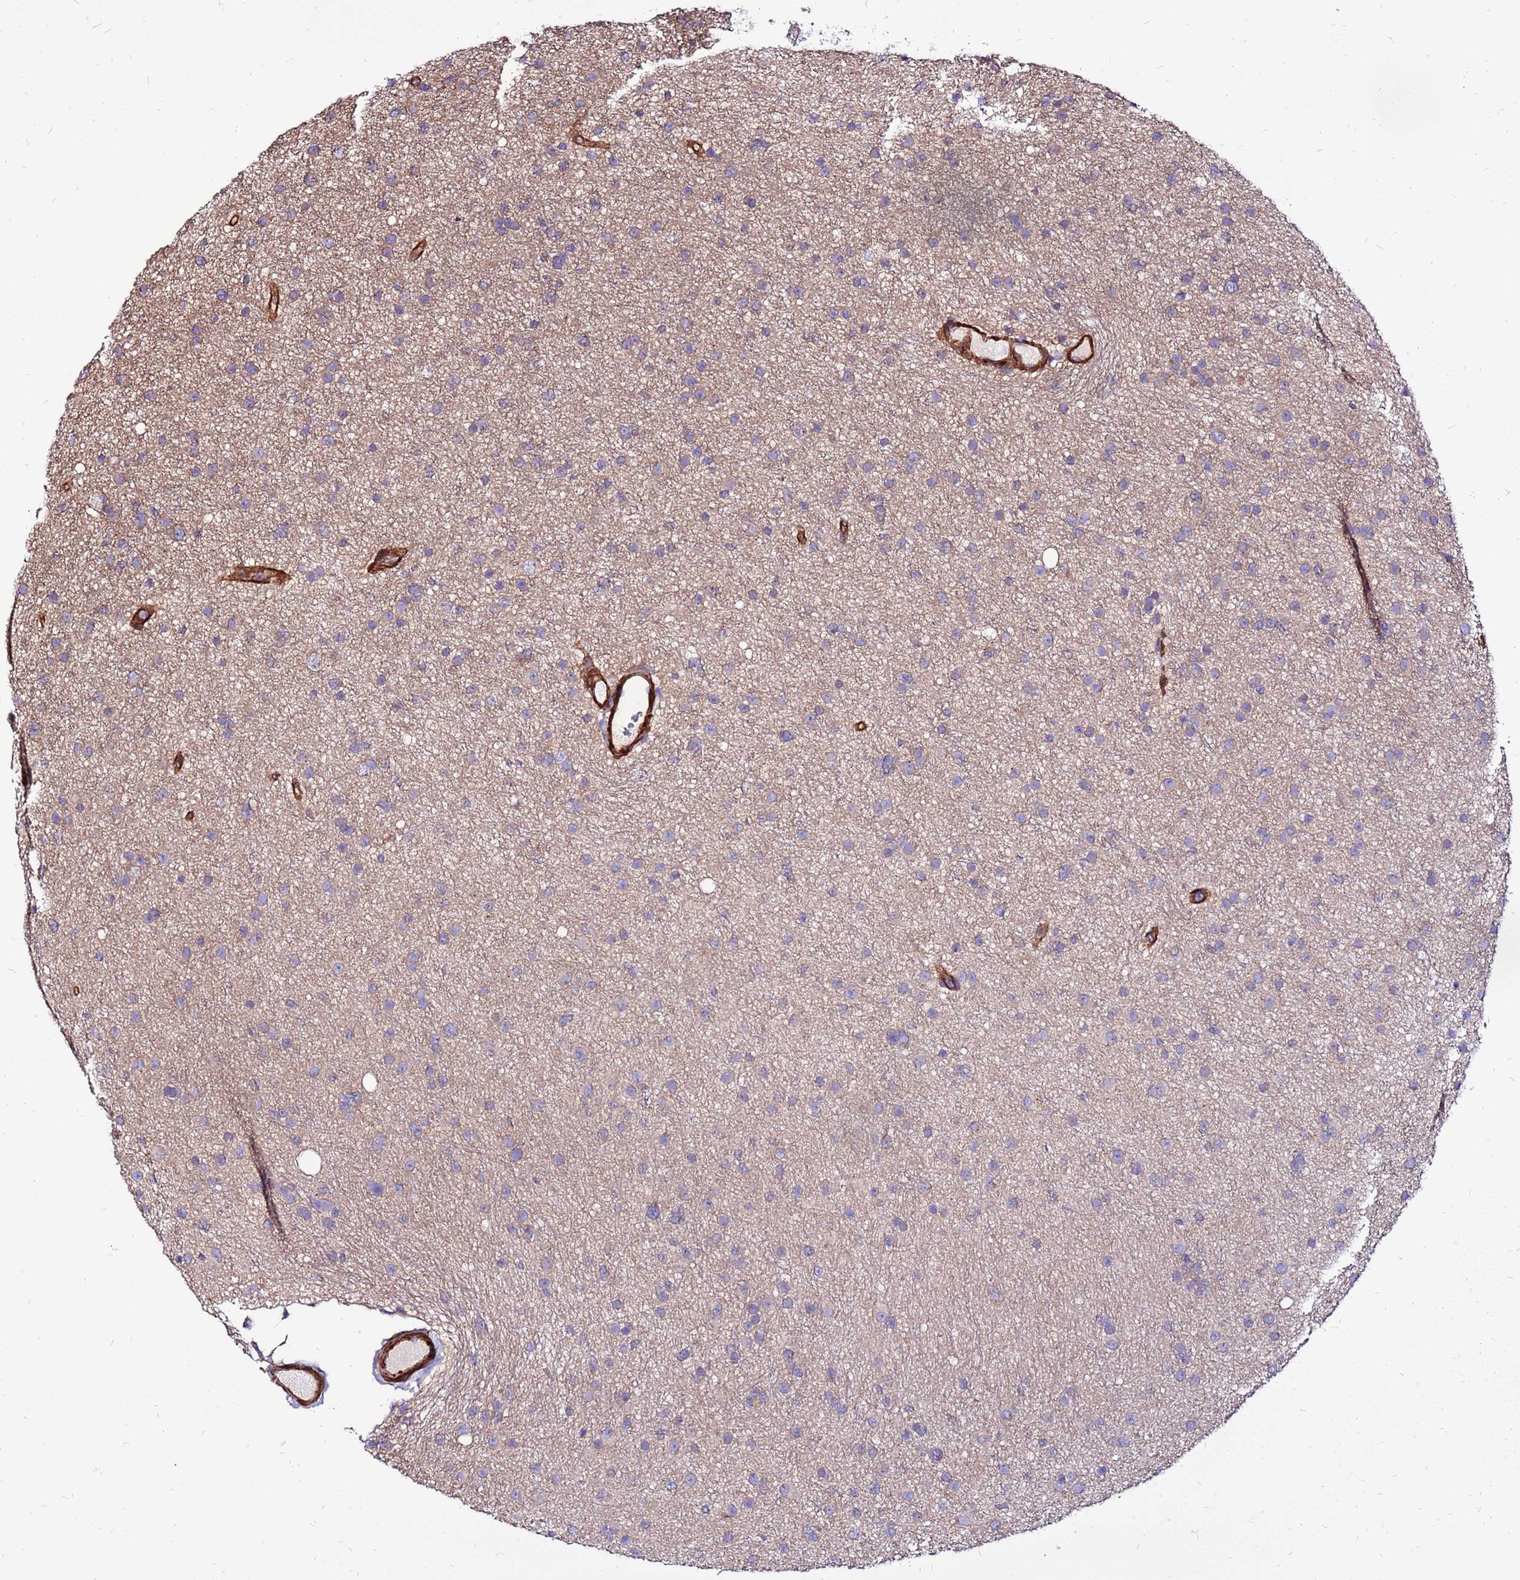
{"staining": {"intensity": "negative", "quantity": "none", "location": "none"}, "tissue": "glioma", "cell_type": "Tumor cells", "image_type": "cancer", "snomed": [{"axis": "morphology", "description": "Glioma, malignant, Low grade"}, {"axis": "topography", "description": "Cerebral cortex"}], "caption": "Photomicrograph shows no protein expression in tumor cells of glioma tissue.", "gene": "EI24", "patient": {"sex": "female", "age": 39}}